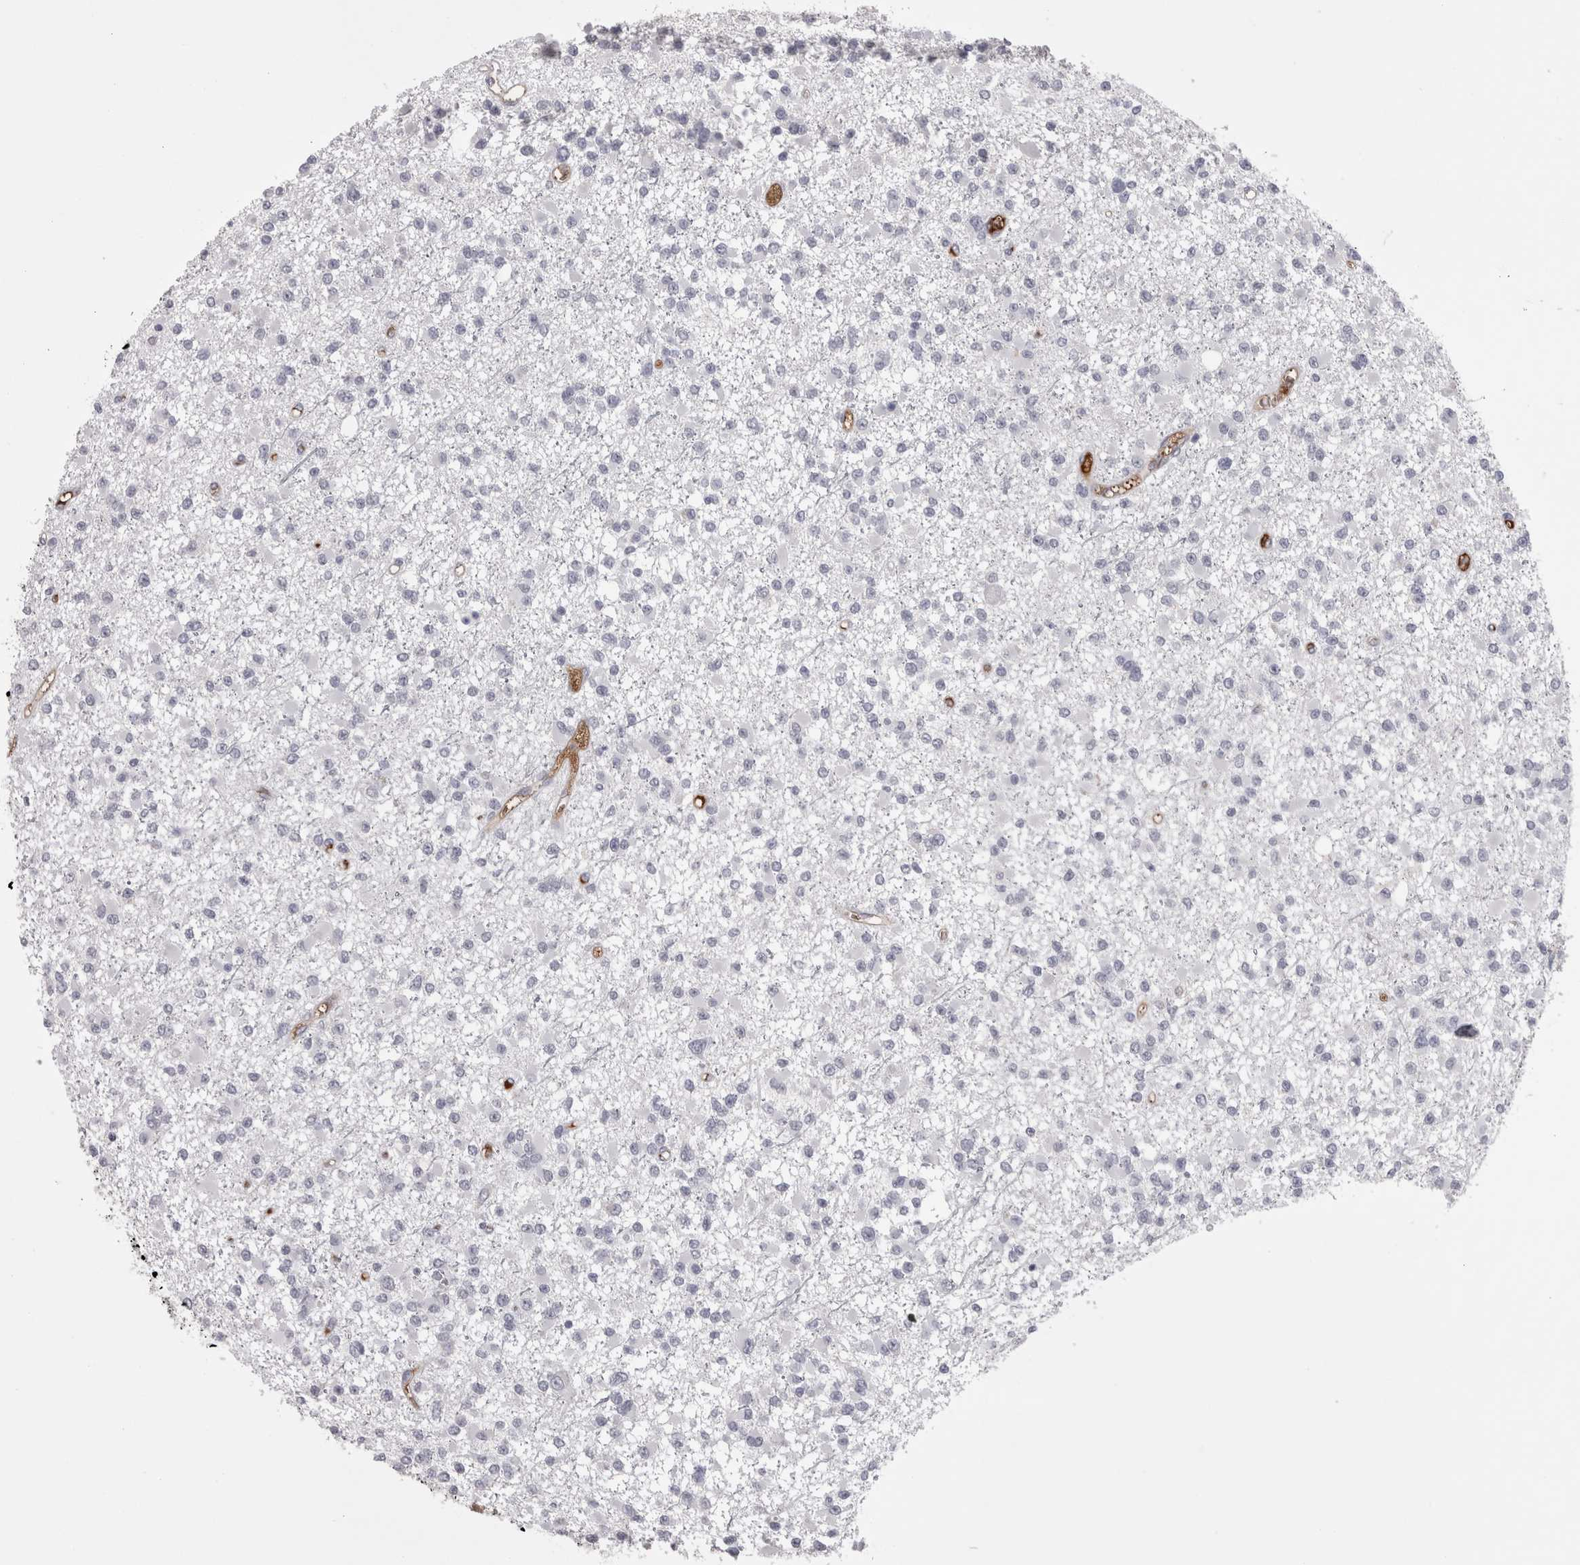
{"staining": {"intensity": "negative", "quantity": "none", "location": "none"}, "tissue": "glioma", "cell_type": "Tumor cells", "image_type": "cancer", "snomed": [{"axis": "morphology", "description": "Glioma, malignant, Low grade"}, {"axis": "topography", "description": "Brain"}], "caption": "DAB (3,3'-diaminobenzidine) immunohistochemical staining of malignant low-grade glioma demonstrates no significant staining in tumor cells.", "gene": "SAA4", "patient": {"sex": "female", "age": 22}}